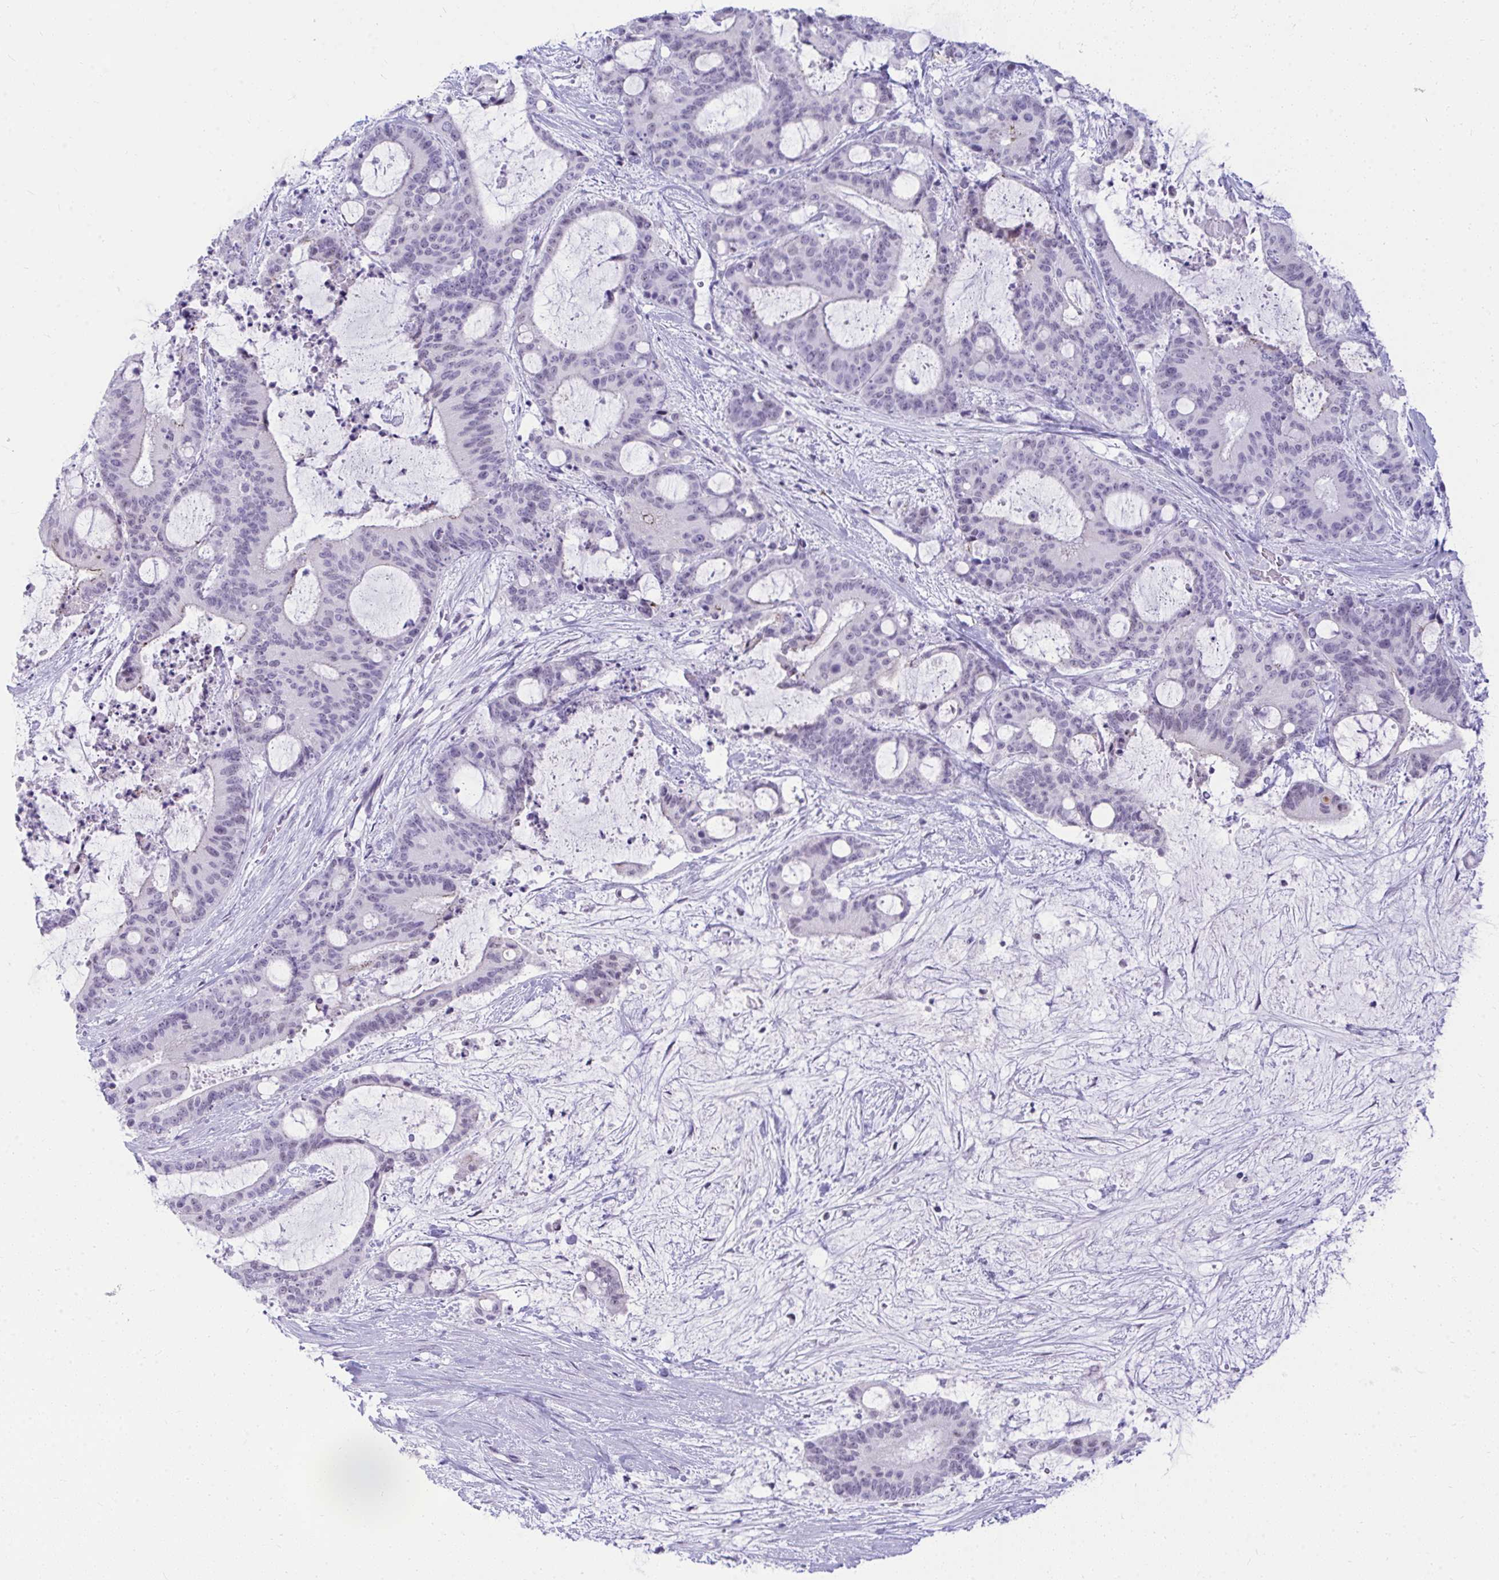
{"staining": {"intensity": "negative", "quantity": "none", "location": "none"}, "tissue": "liver cancer", "cell_type": "Tumor cells", "image_type": "cancer", "snomed": [{"axis": "morphology", "description": "Normal tissue, NOS"}, {"axis": "morphology", "description": "Cholangiocarcinoma"}, {"axis": "topography", "description": "Liver"}, {"axis": "topography", "description": "Peripheral nerve tissue"}], "caption": "Immunohistochemistry image of neoplastic tissue: cholangiocarcinoma (liver) stained with DAB reveals no significant protein expression in tumor cells.", "gene": "OR5F1", "patient": {"sex": "female", "age": 73}}